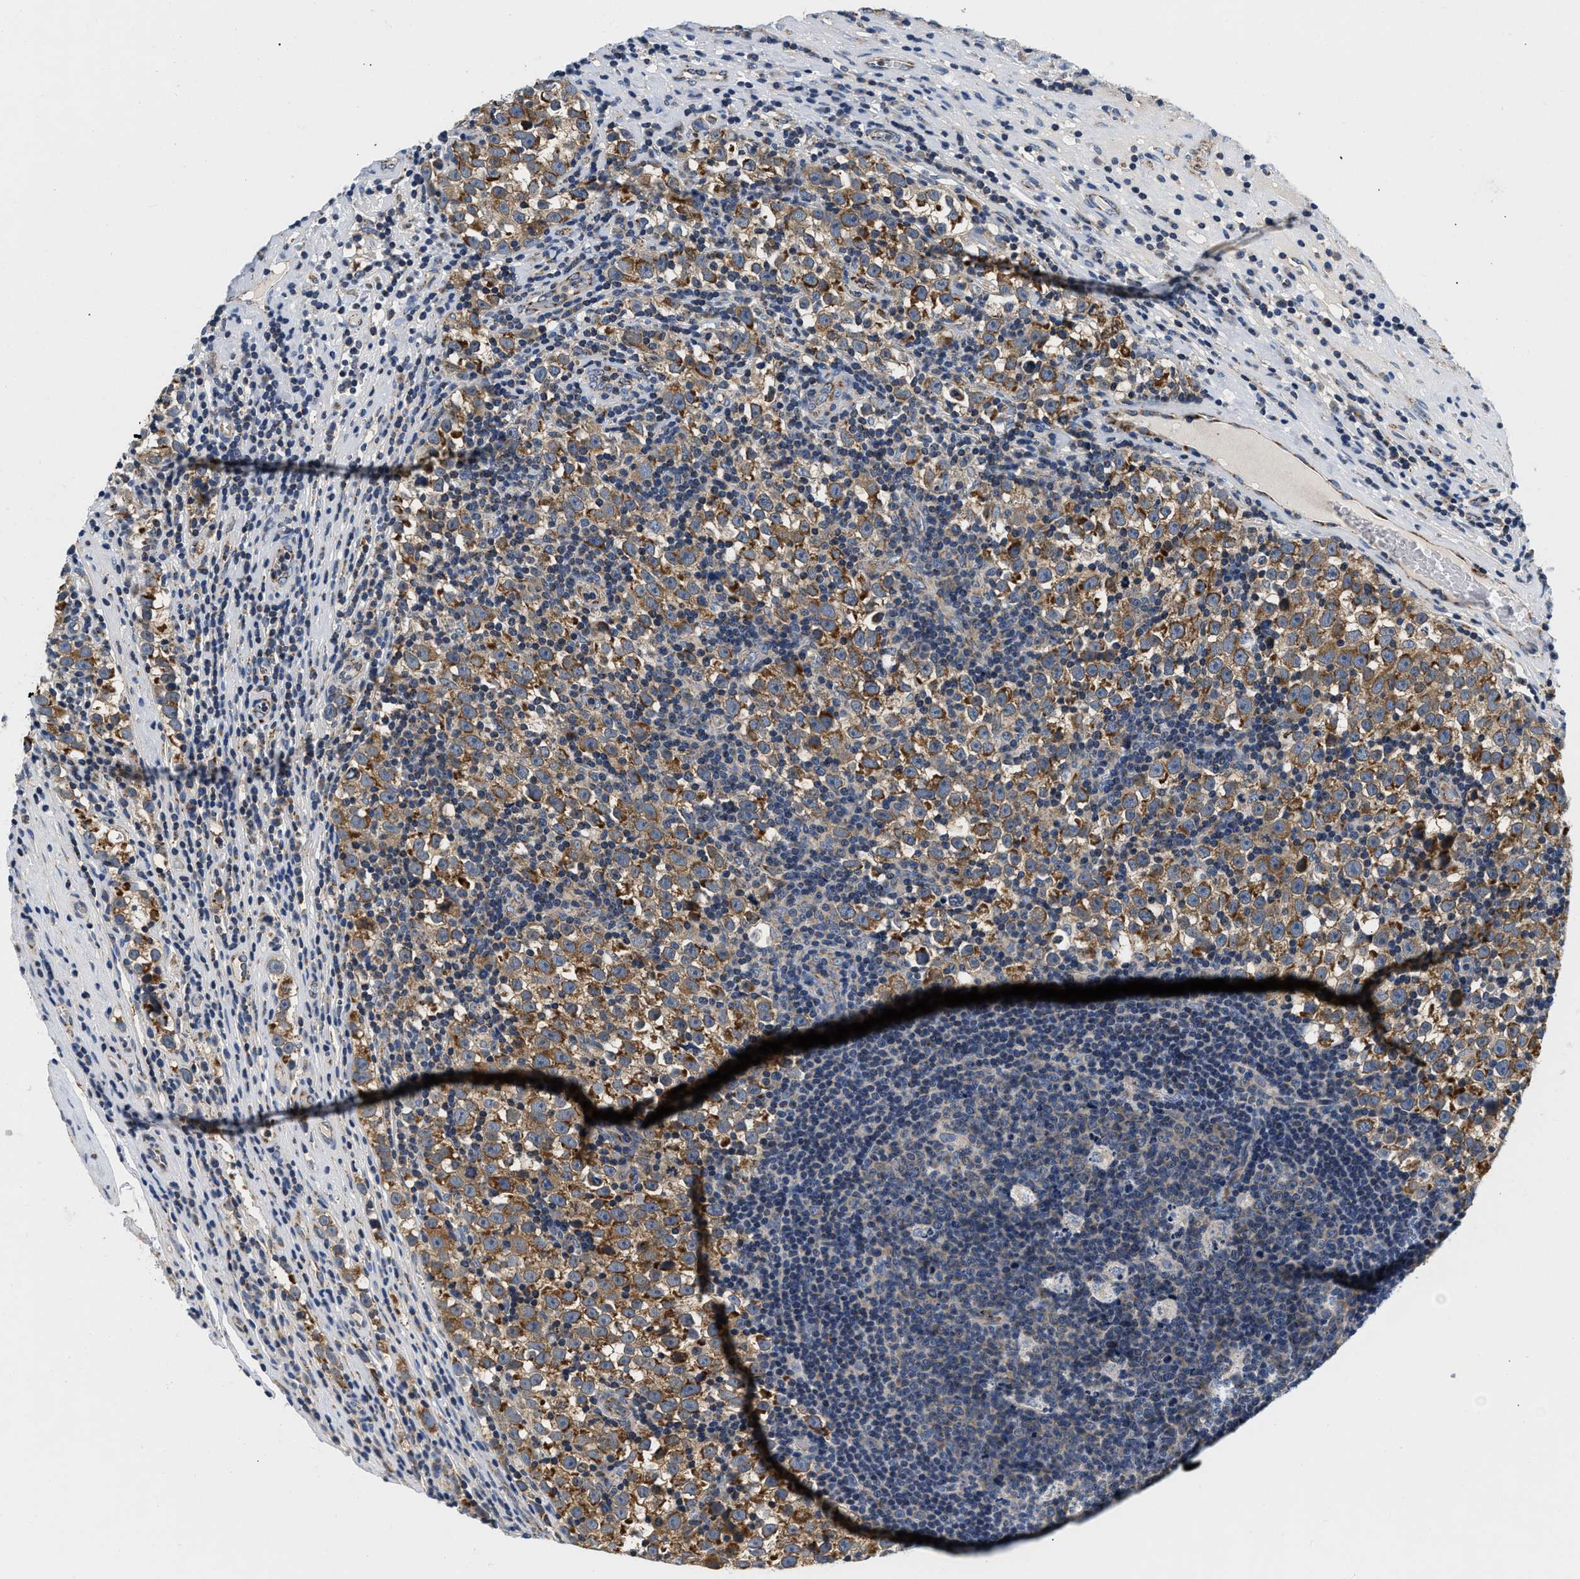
{"staining": {"intensity": "strong", "quantity": "25%-75%", "location": "cytoplasmic/membranous"}, "tissue": "testis cancer", "cell_type": "Tumor cells", "image_type": "cancer", "snomed": [{"axis": "morphology", "description": "Normal tissue, NOS"}, {"axis": "morphology", "description": "Seminoma, NOS"}, {"axis": "topography", "description": "Testis"}], "caption": "High-magnification brightfield microscopy of testis cancer stained with DAB (3,3'-diaminobenzidine) (brown) and counterstained with hematoxylin (blue). tumor cells exhibit strong cytoplasmic/membranous staining is appreciated in about25%-75% of cells.", "gene": "PDP1", "patient": {"sex": "male", "age": 43}}